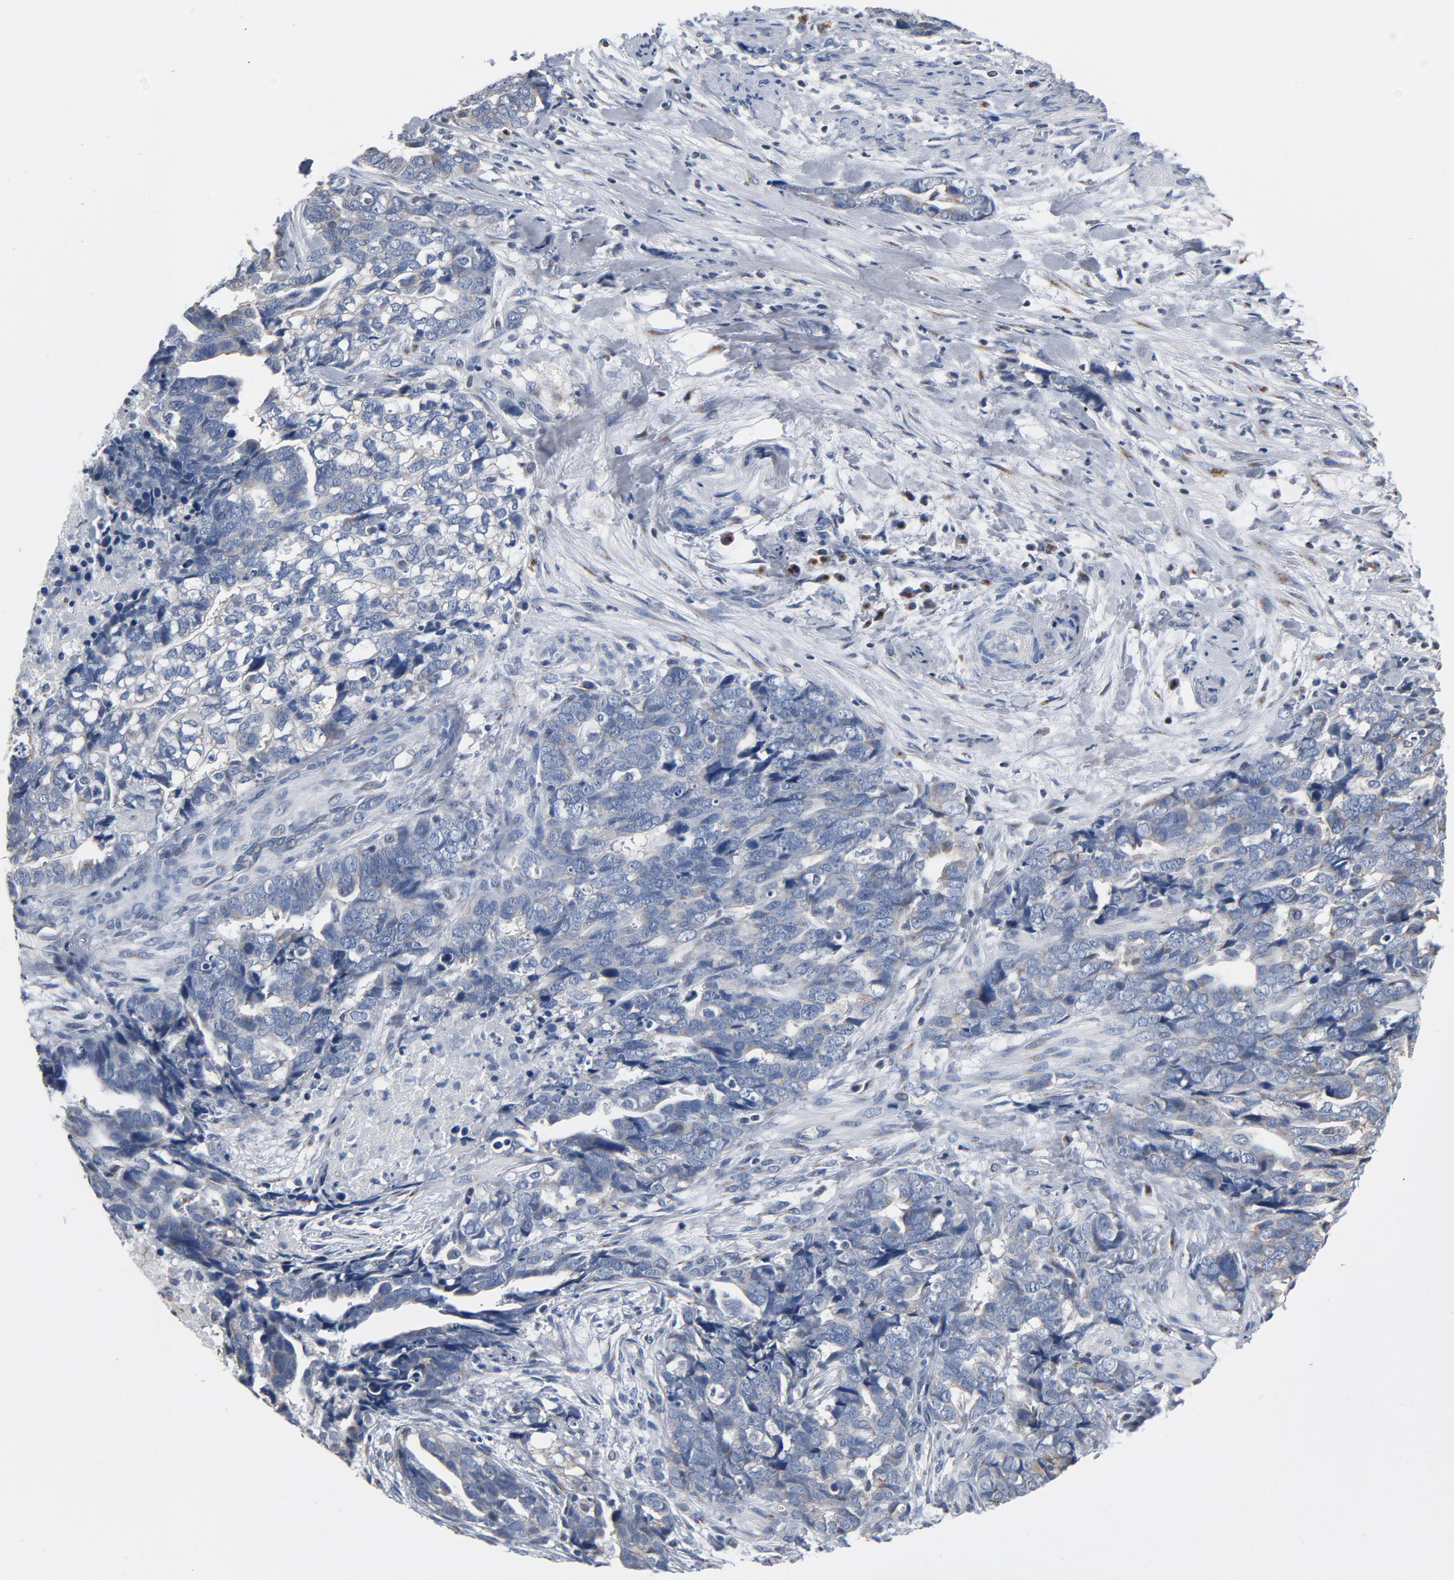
{"staining": {"intensity": "weak", "quantity": "<25%", "location": "cytoplasmic/membranous"}, "tissue": "ovarian cancer", "cell_type": "Tumor cells", "image_type": "cancer", "snomed": [{"axis": "morphology", "description": "Normal tissue, NOS"}, {"axis": "morphology", "description": "Cystadenocarcinoma, serous, NOS"}, {"axis": "topography", "description": "Fallopian tube"}, {"axis": "topography", "description": "Ovary"}], "caption": "This is a micrograph of IHC staining of serous cystadenocarcinoma (ovarian), which shows no positivity in tumor cells. (Stains: DAB (3,3'-diaminobenzidine) immunohistochemistry (IHC) with hematoxylin counter stain, Microscopy: brightfield microscopy at high magnification).", "gene": "YIPF6", "patient": {"sex": "female", "age": 56}}